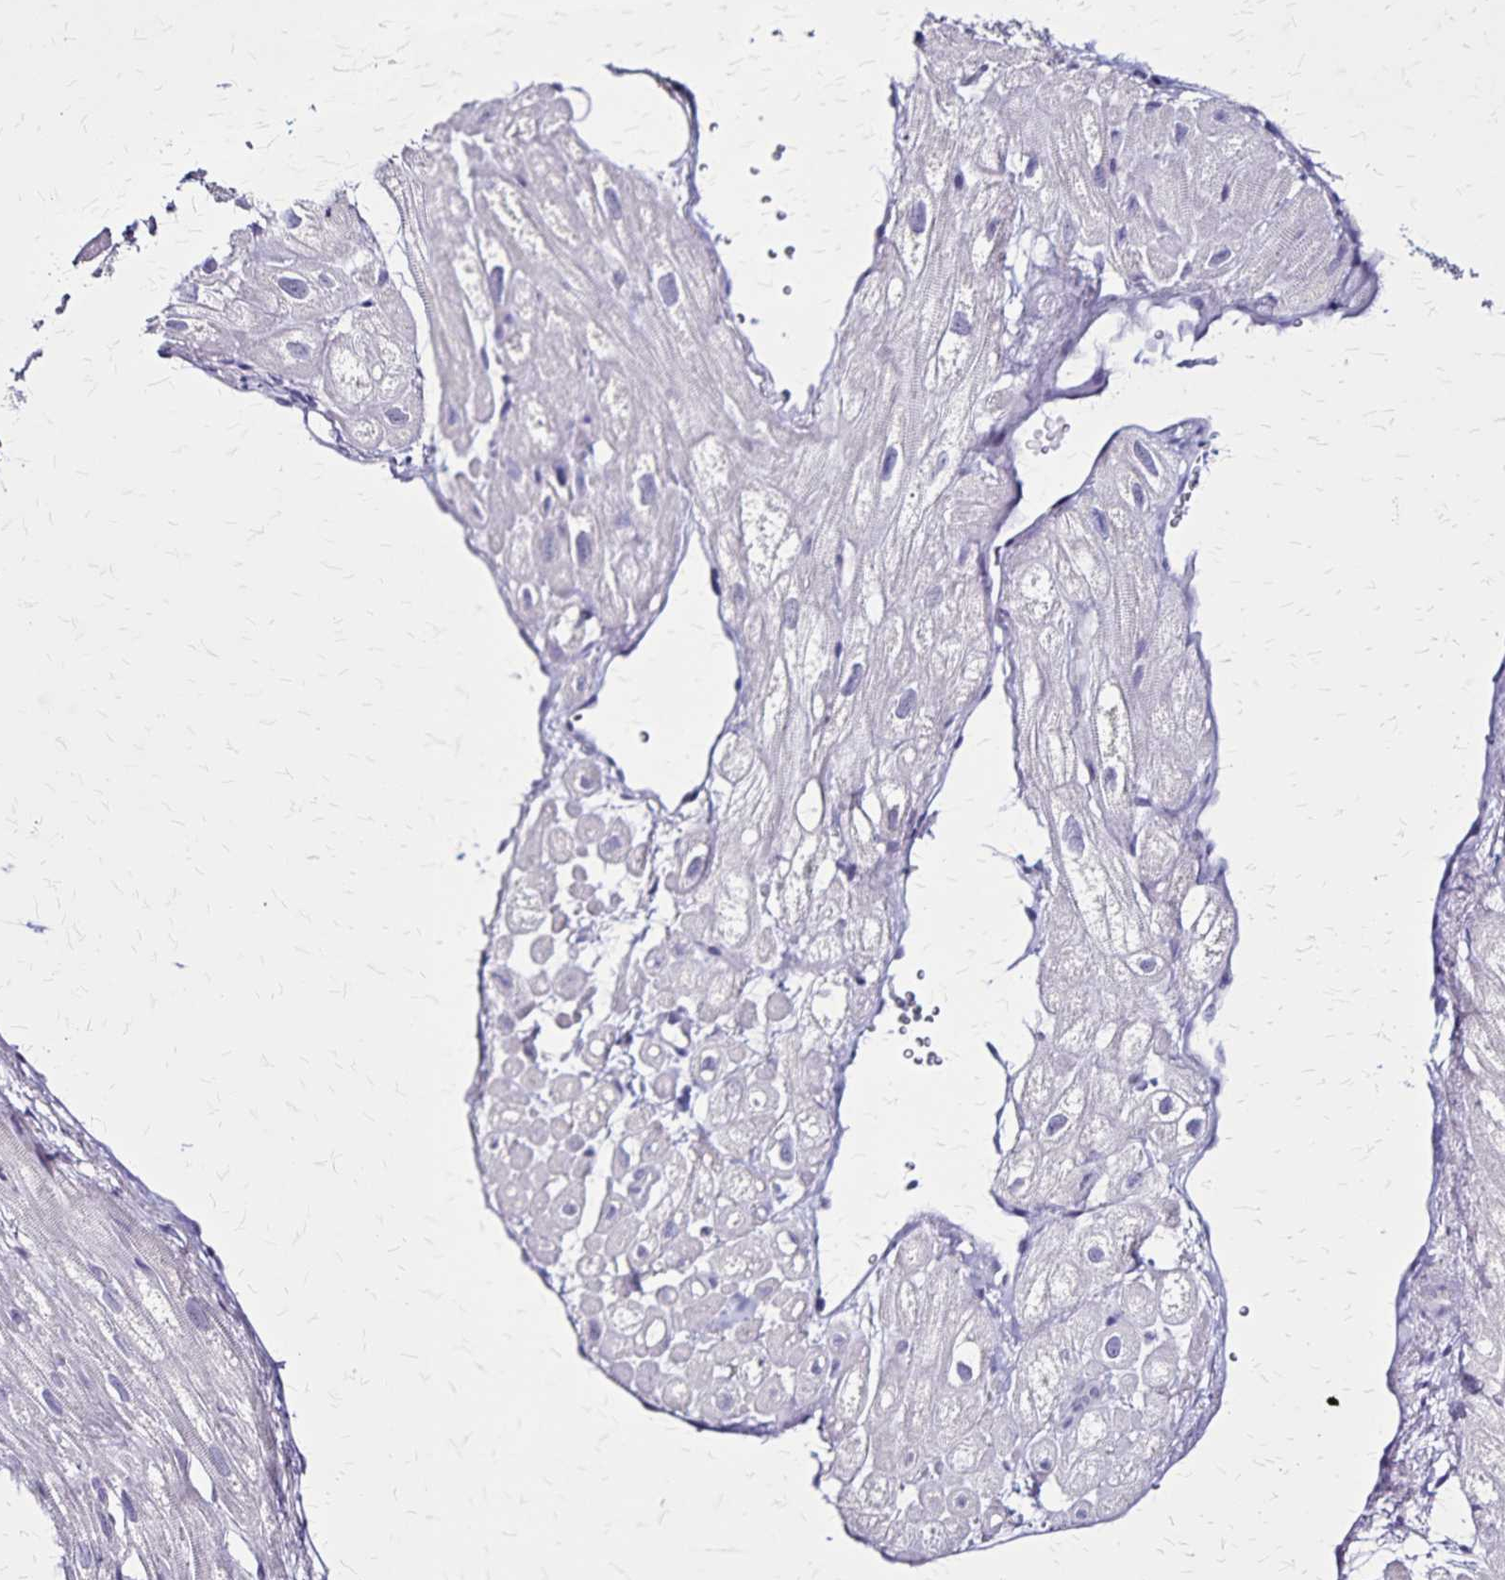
{"staining": {"intensity": "negative", "quantity": "none", "location": "none"}, "tissue": "heart muscle", "cell_type": "Cardiomyocytes", "image_type": "normal", "snomed": [{"axis": "morphology", "description": "Normal tissue, NOS"}, {"axis": "topography", "description": "Heart"}], "caption": "The micrograph reveals no significant expression in cardiomyocytes of heart muscle. (Brightfield microscopy of DAB immunohistochemistry at high magnification).", "gene": "PLXNA4", "patient": {"sex": "female", "age": 62}}